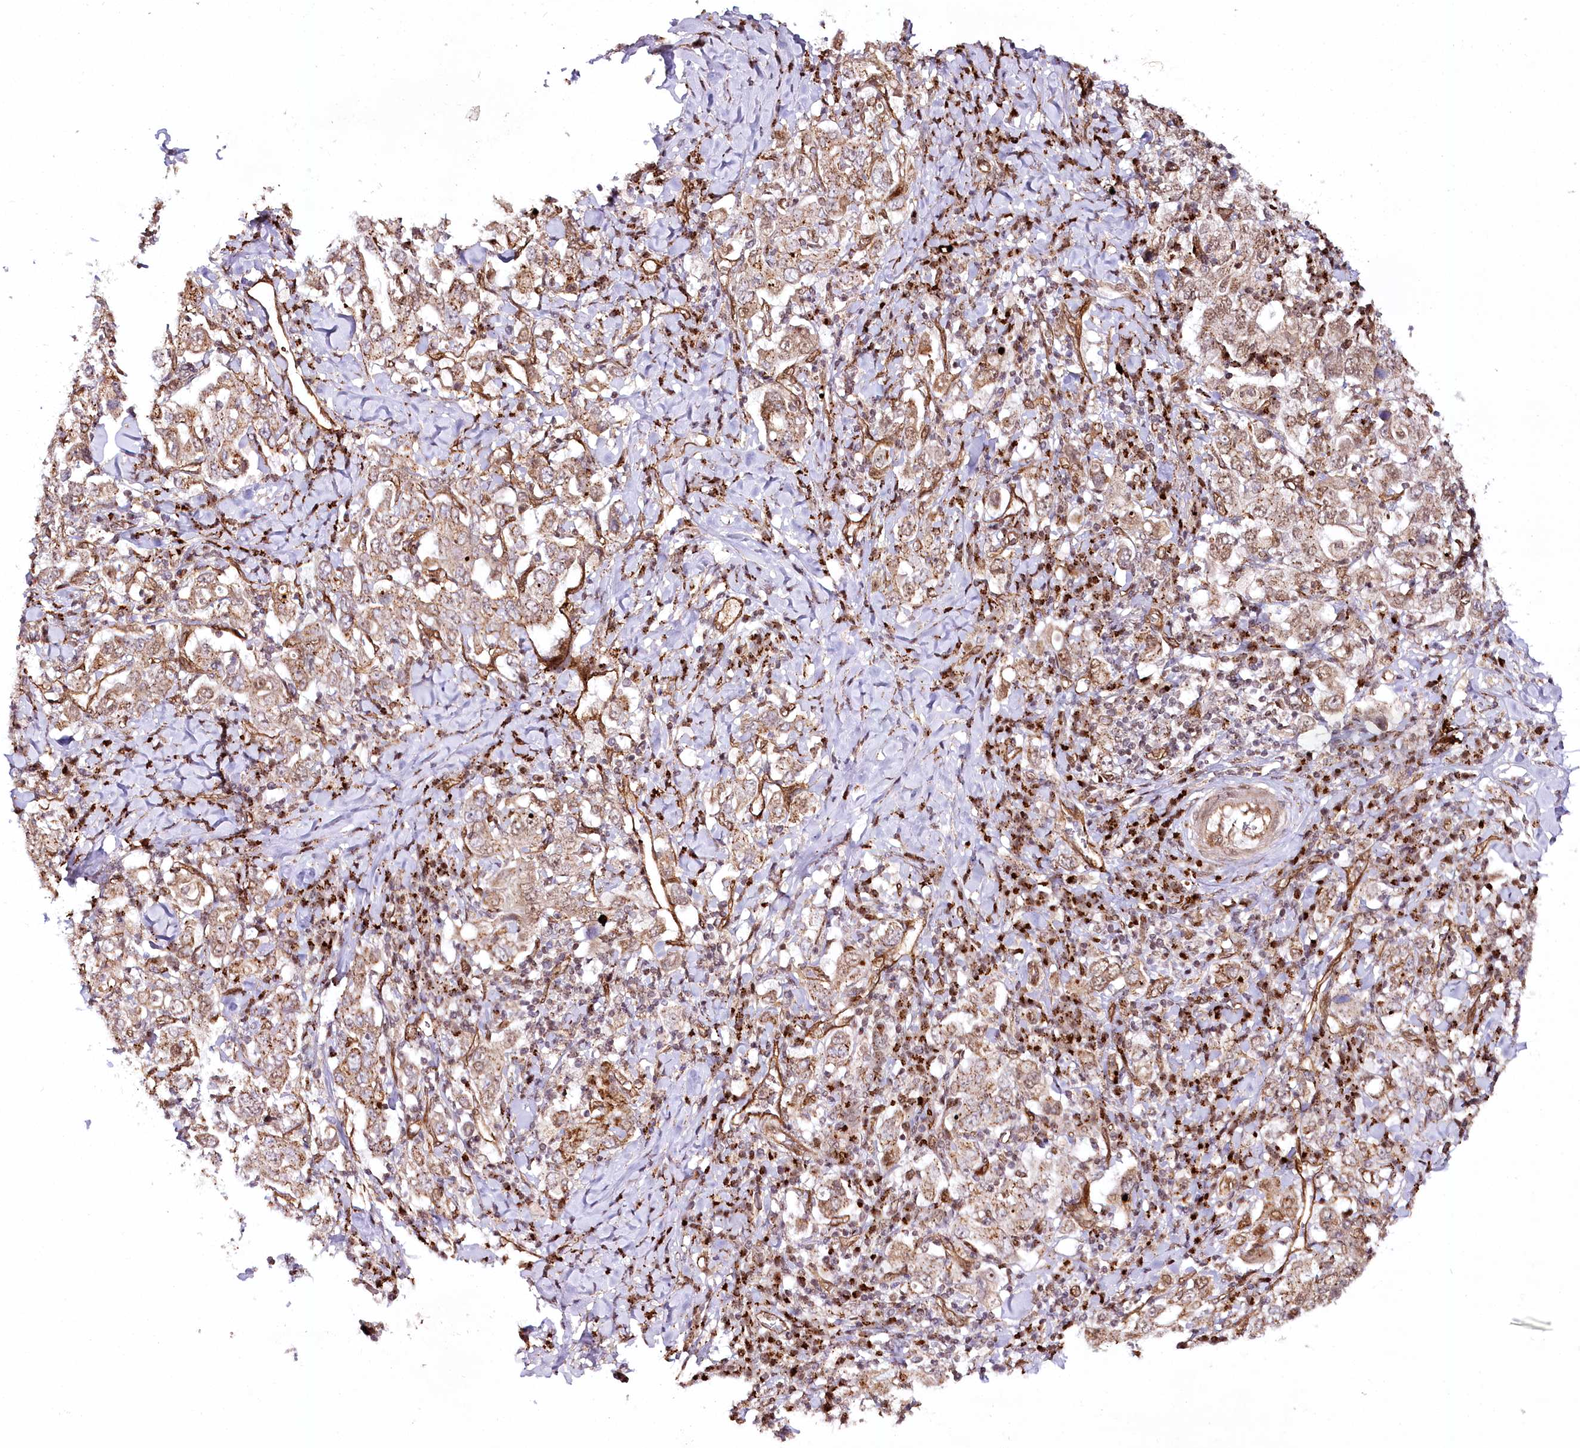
{"staining": {"intensity": "weak", "quantity": ">75%", "location": "cytoplasmic/membranous"}, "tissue": "stomach cancer", "cell_type": "Tumor cells", "image_type": "cancer", "snomed": [{"axis": "morphology", "description": "Adenocarcinoma, NOS"}, {"axis": "topography", "description": "Stomach, upper"}], "caption": "Immunohistochemical staining of human stomach cancer displays low levels of weak cytoplasmic/membranous protein expression in approximately >75% of tumor cells.", "gene": "COPG1", "patient": {"sex": "male", "age": 62}}